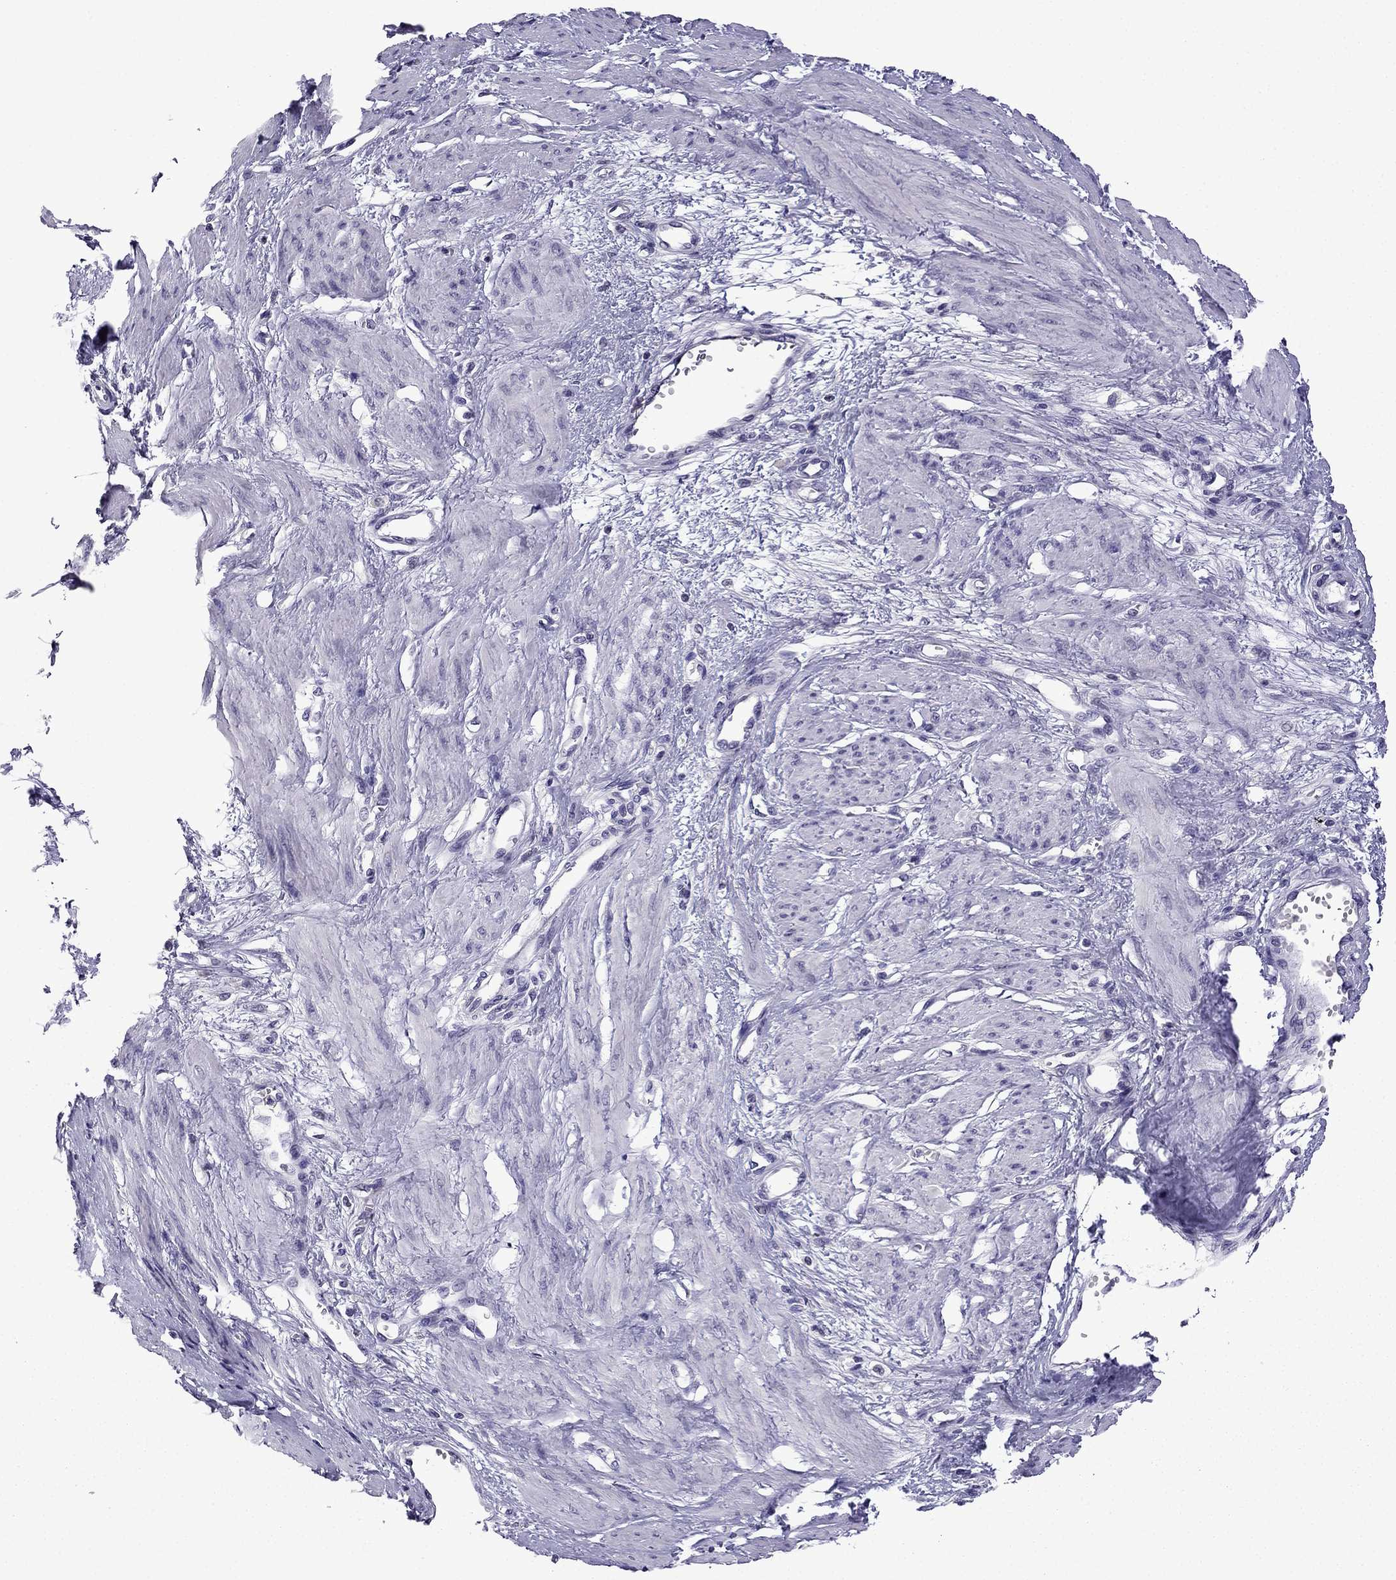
{"staining": {"intensity": "negative", "quantity": "none", "location": "none"}, "tissue": "smooth muscle", "cell_type": "Smooth muscle cells", "image_type": "normal", "snomed": [{"axis": "morphology", "description": "Normal tissue, NOS"}, {"axis": "topography", "description": "Smooth muscle"}, {"axis": "topography", "description": "Uterus"}], "caption": "The micrograph demonstrates no significant expression in smooth muscle cells of smooth muscle.", "gene": "TTN", "patient": {"sex": "female", "age": 39}}